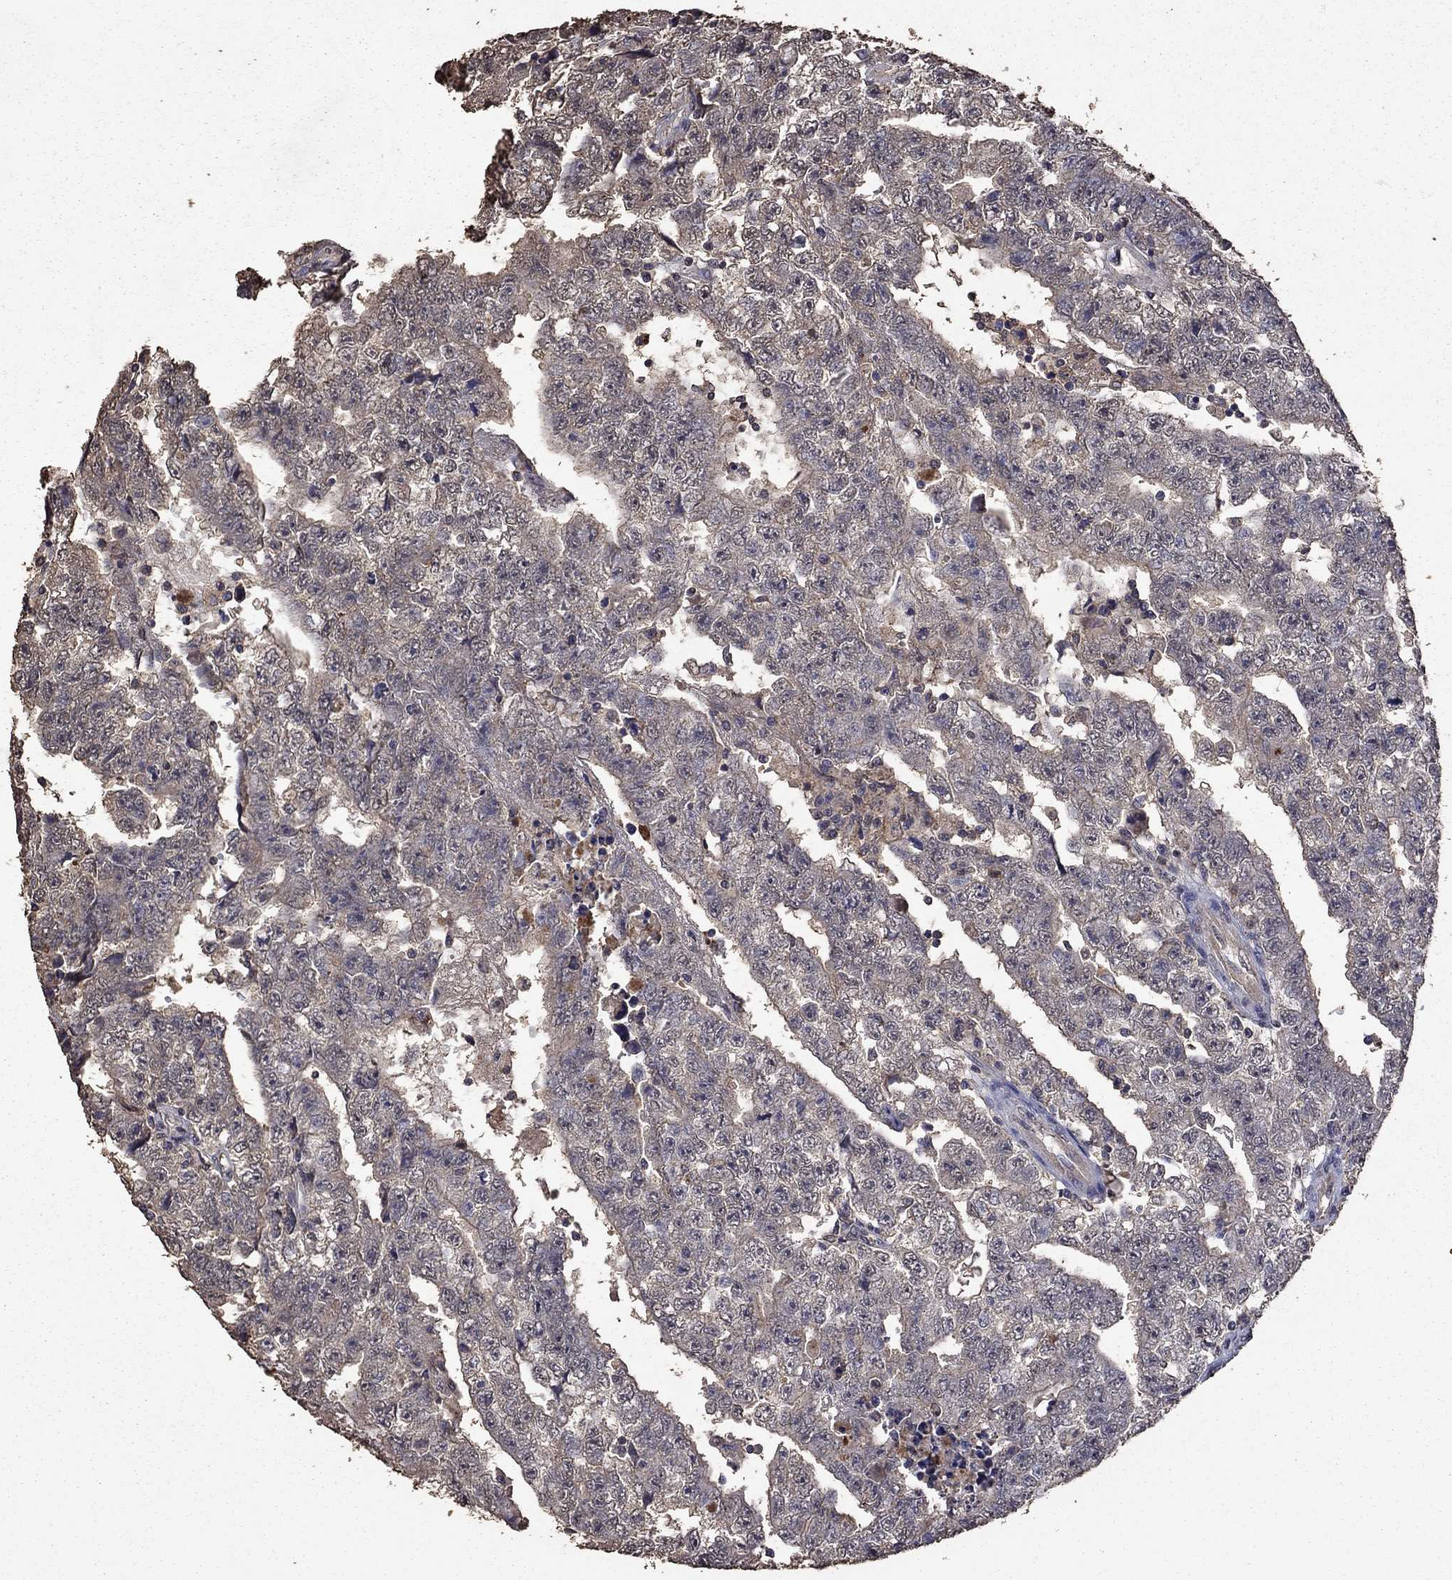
{"staining": {"intensity": "negative", "quantity": "none", "location": "none"}, "tissue": "testis cancer", "cell_type": "Tumor cells", "image_type": "cancer", "snomed": [{"axis": "morphology", "description": "Carcinoma, Embryonal, NOS"}, {"axis": "topography", "description": "Testis"}], "caption": "Immunohistochemical staining of human testis cancer displays no significant expression in tumor cells.", "gene": "SERPINA5", "patient": {"sex": "male", "age": 25}}